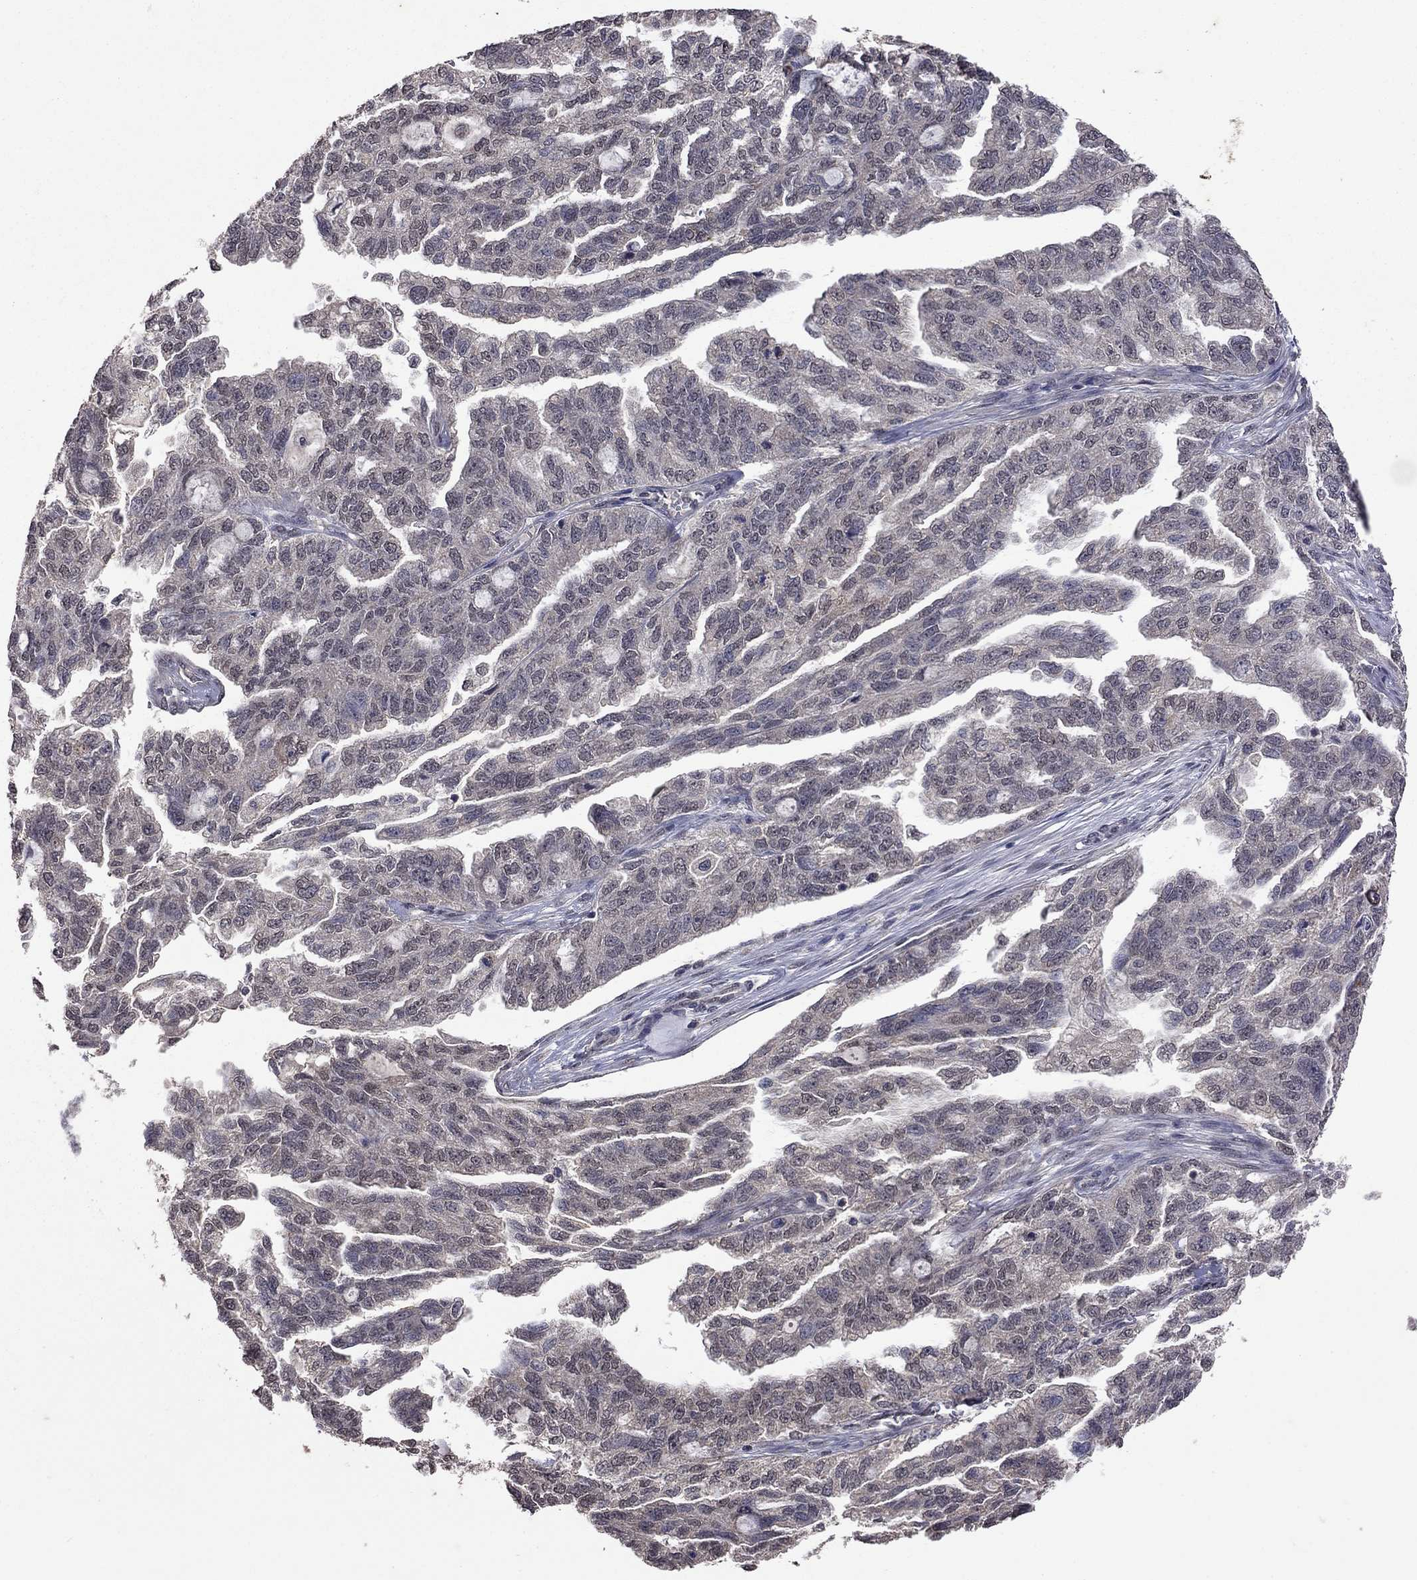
{"staining": {"intensity": "weak", "quantity": ">75%", "location": "cytoplasmic/membranous"}, "tissue": "ovarian cancer", "cell_type": "Tumor cells", "image_type": "cancer", "snomed": [{"axis": "morphology", "description": "Cystadenocarcinoma, serous, NOS"}, {"axis": "topography", "description": "Ovary"}], "caption": "IHC of ovarian serous cystadenocarcinoma reveals low levels of weak cytoplasmic/membranous expression in approximately >75% of tumor cells.", "gene": "TSNARE1", "patient": {"sex": "female", "age": 51}}